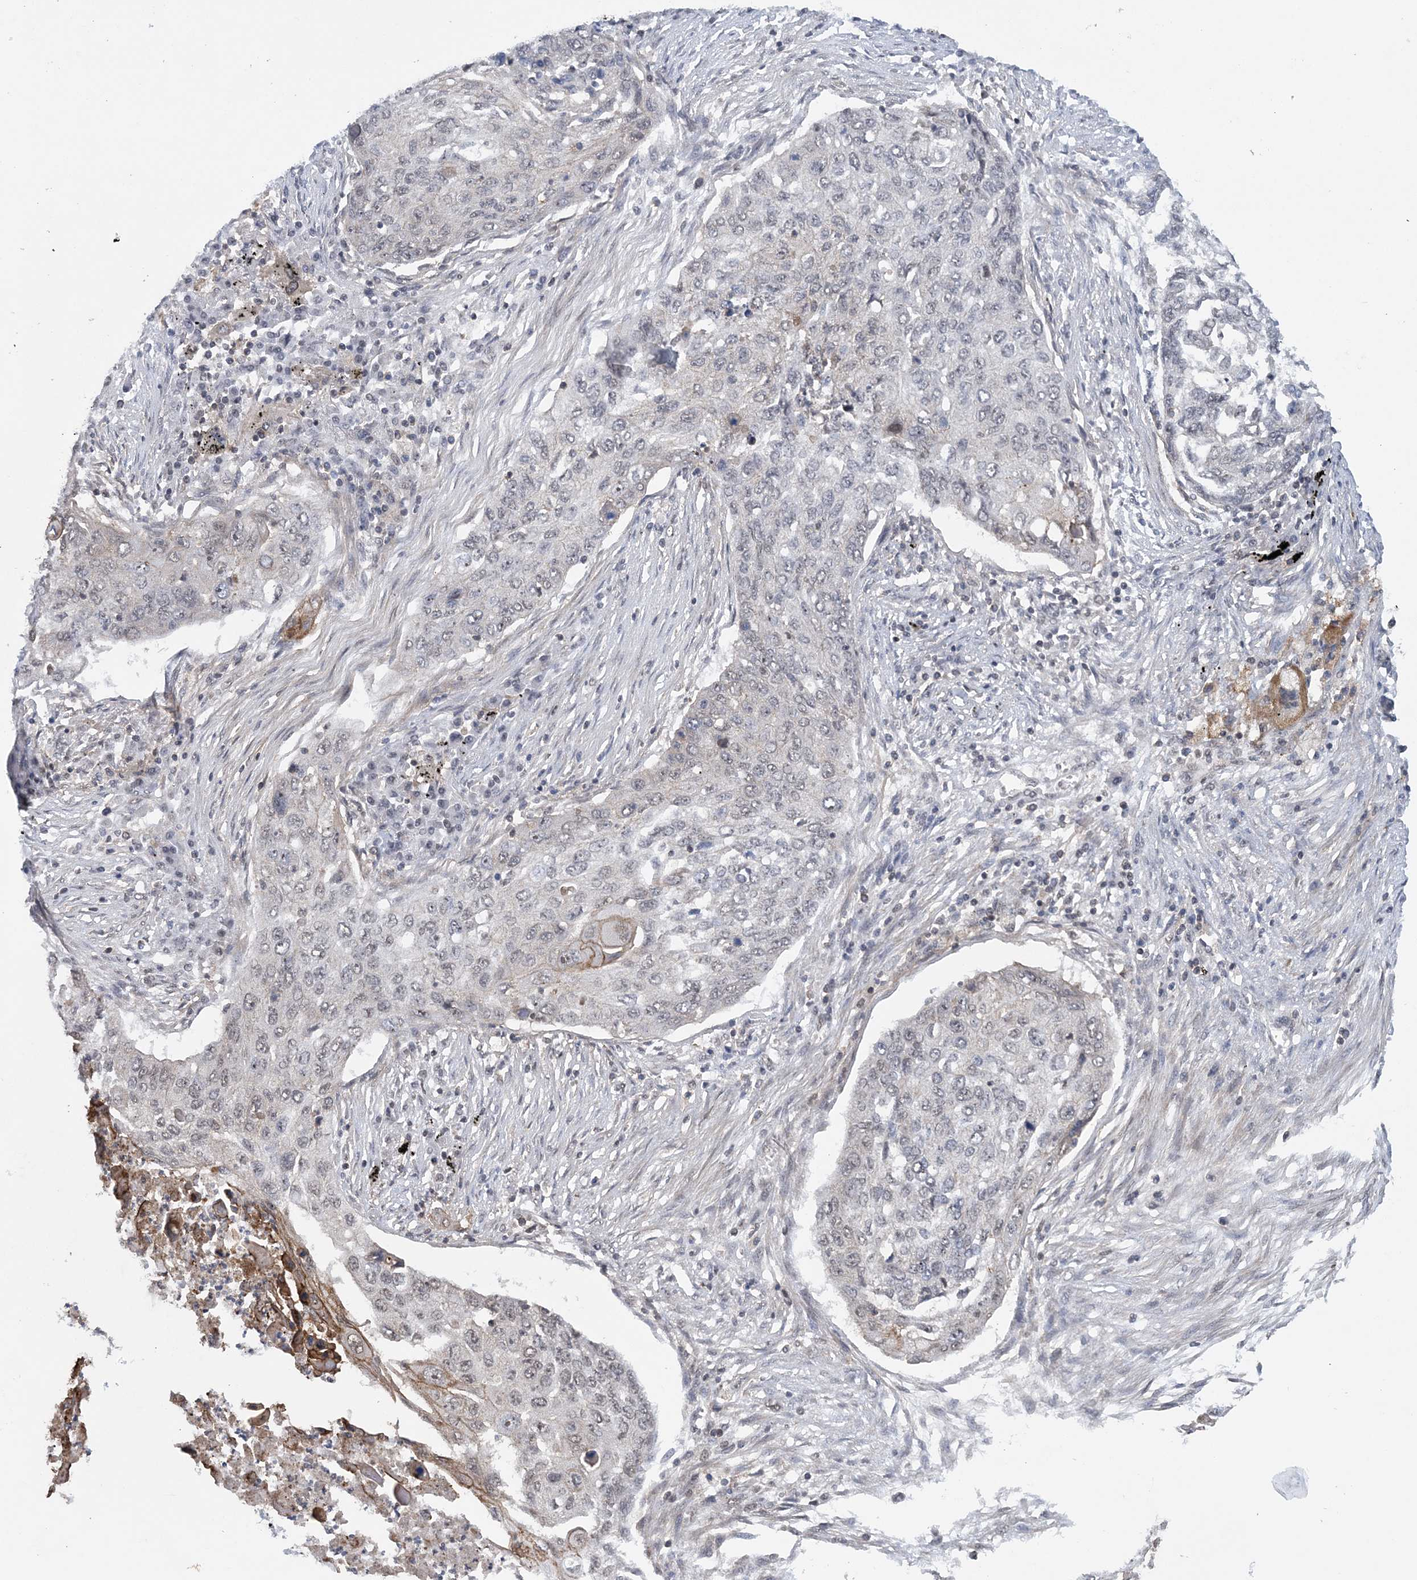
{"staining": {"intensity": "weak", "quantity": "<25%", "location": "nuclear"}, "tissue": "lung cancer", "cell_type": "Tumor cells", "image_type": "cancer", "snomed": [{"axis": "morphology", "description": "Squamous cell carcinoma, NOS"}, {"axis": "topography", "description": "Lung"}], "caption": "A micrograph of squamous cell carcinoma (lung) stained for a protein demonstrates no brown staining in tumor cells. (DAB (3,3'-diaminobenzidine) immunohistochemistry visualized using brightfield microscopy, high magnification).", "gene": "CCDC152", "patient": {"sex": "female", "age": 63}}